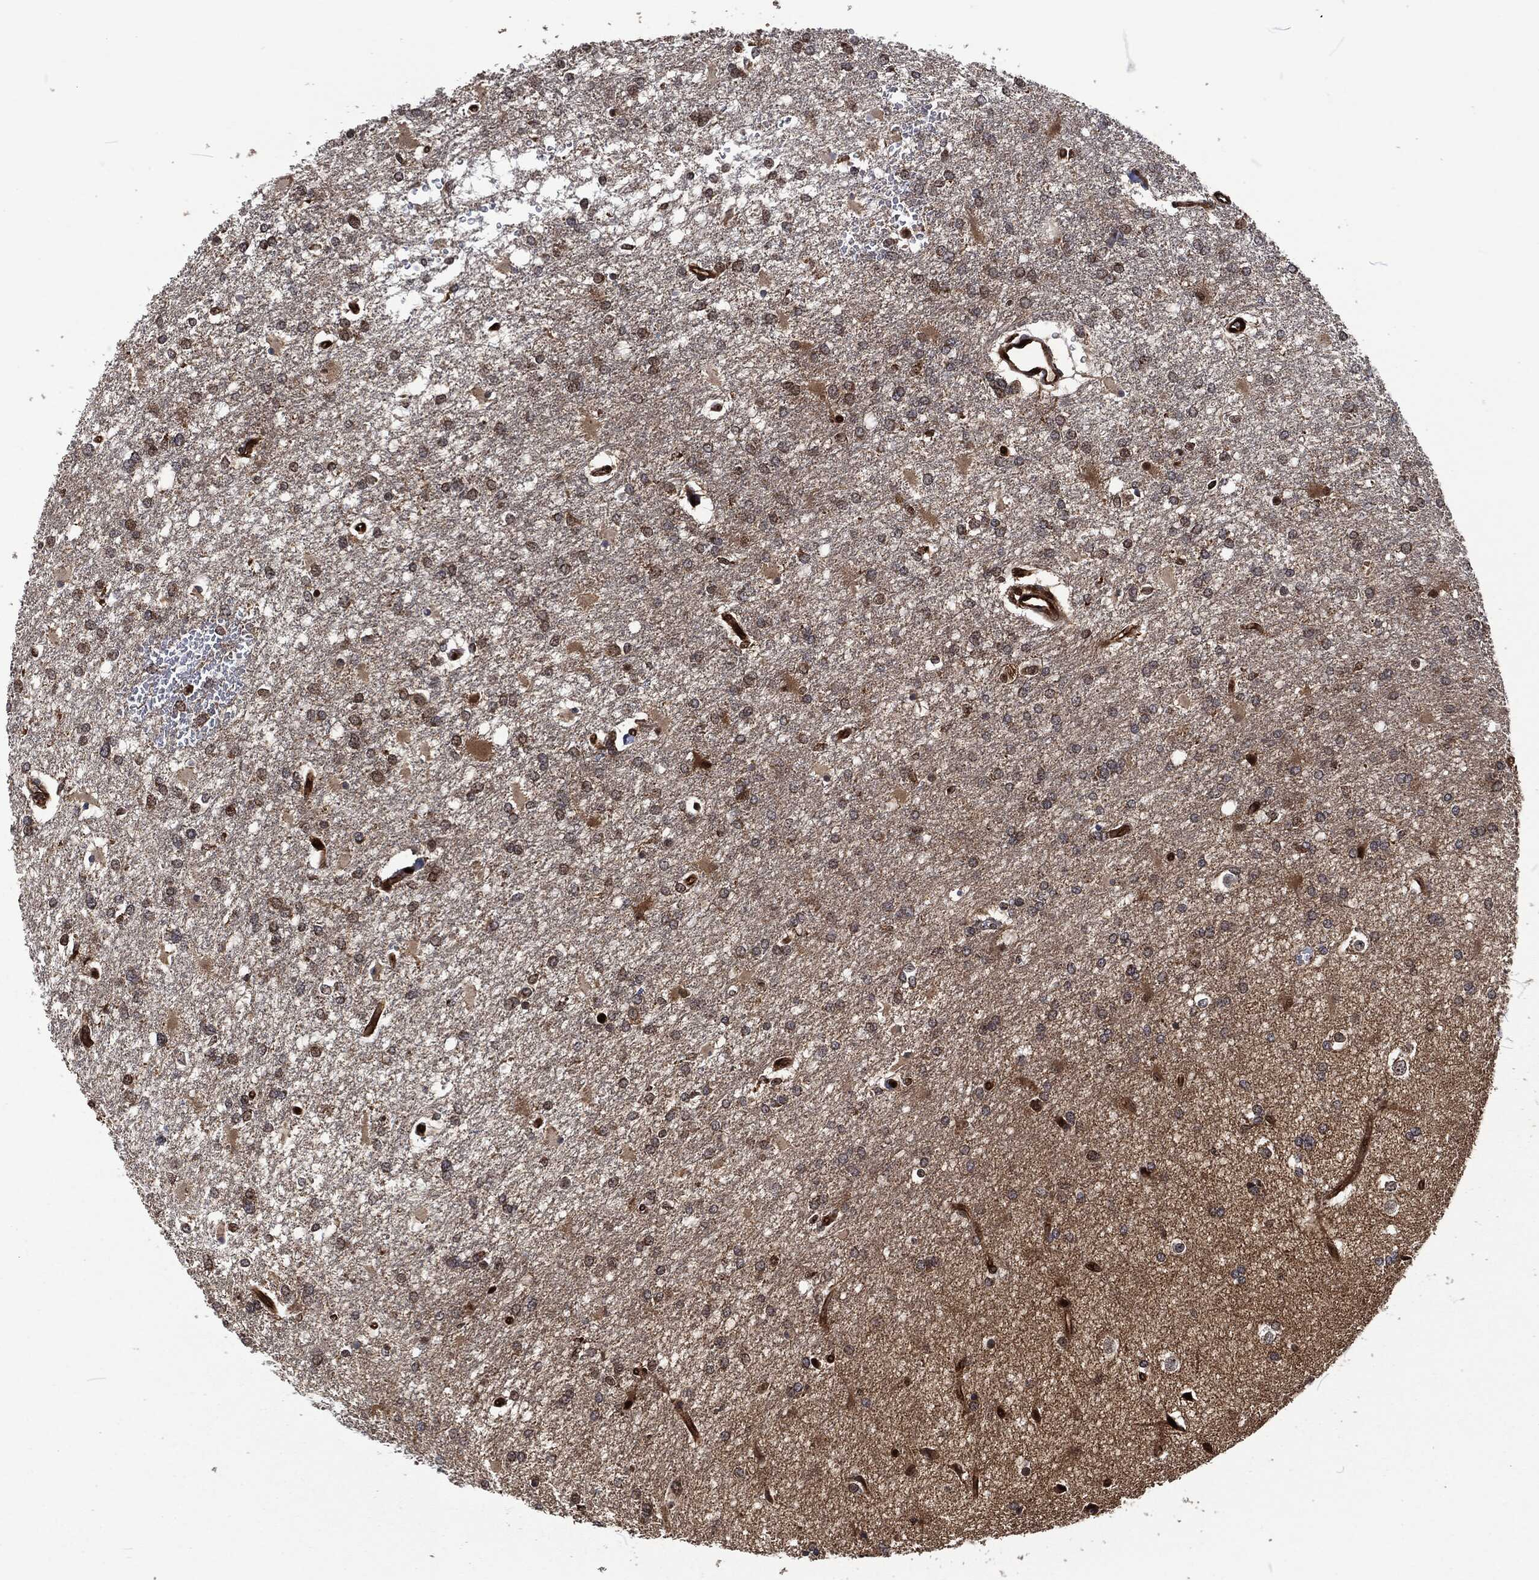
{"staining": {"intensity": "weak", "quantity": "25%-75%", "location": "cytoplasmic/membranous"}, "tissue": "glioma", "cell_type": "Tumor cells", "image_type": "cancer", "snomed": [{"axis": "morphology", "description": "Glioma, malignant, High grade"}, {"axis": "topography", "description": "Cerebral cortex"}], "caption": "Tumor cells show weak cytoplasmic/membranous positivity in about 25%-75% of cells in glioma.", "gene": "CMPK2", "patient": {"sex": "male", "age": 79}}